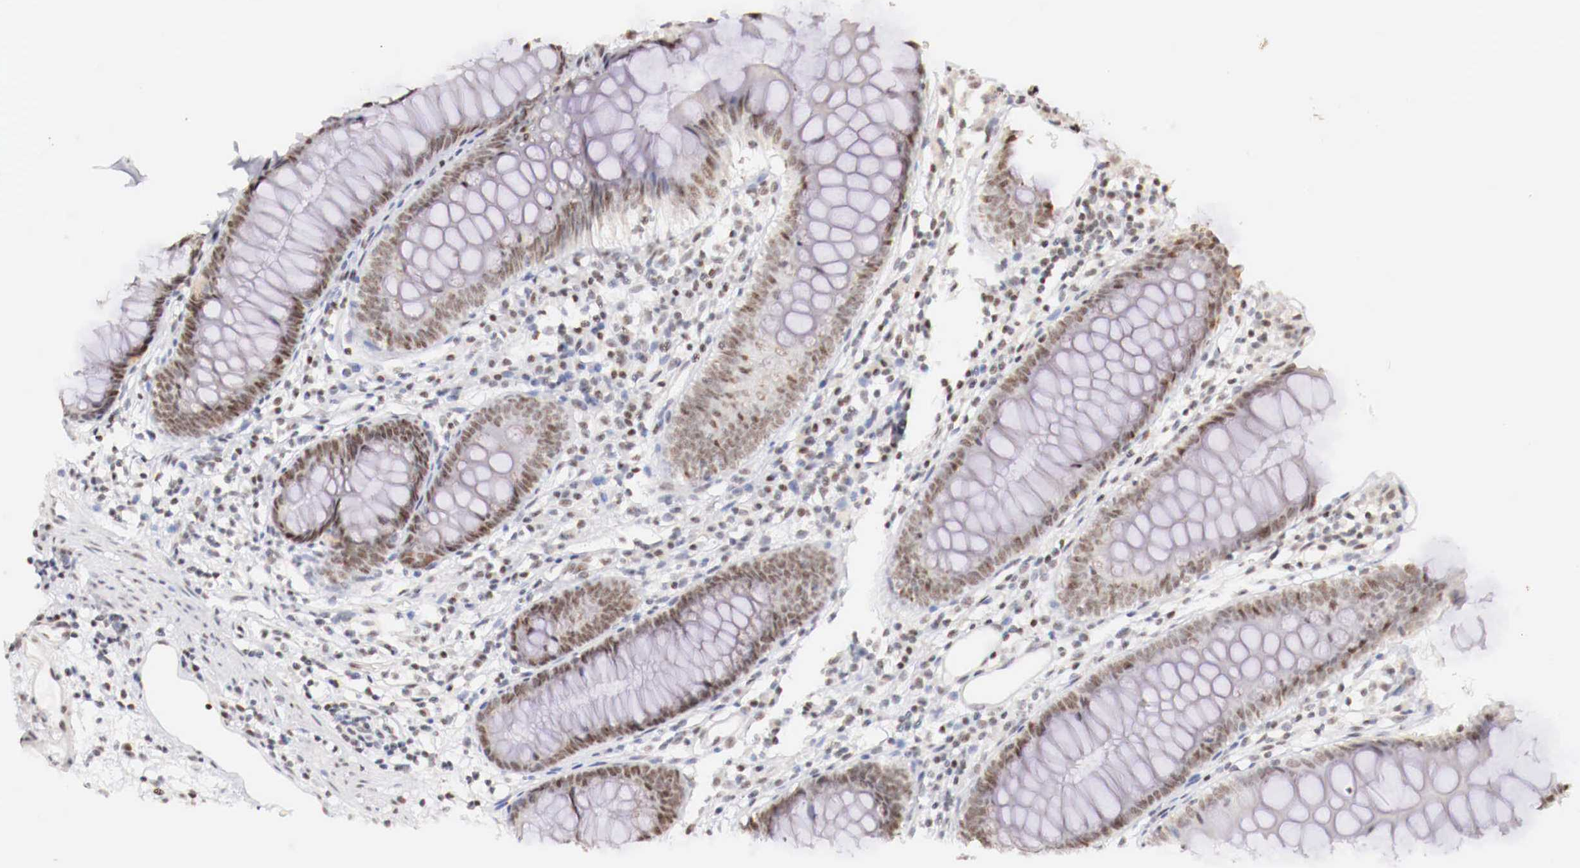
{"staining": {"intensity": "moderate", "quantity": "25%-75%", "location": "none"}, "tissue": "colon", "cell_type": "Endothelial cells", "image_type": "normal", "snomed": [{"axis": "morphology", "description": "Normal tissue, NOS"}, {"axis": "topography", "description": "Colon"}], "caption": "Moderate None protein expression is seen in approximately 25%-75% of endothelial cells in colon. Nuclei are stained in blue.", "gene": "SP1", "patient": {"sex": "female", "age": 55}}